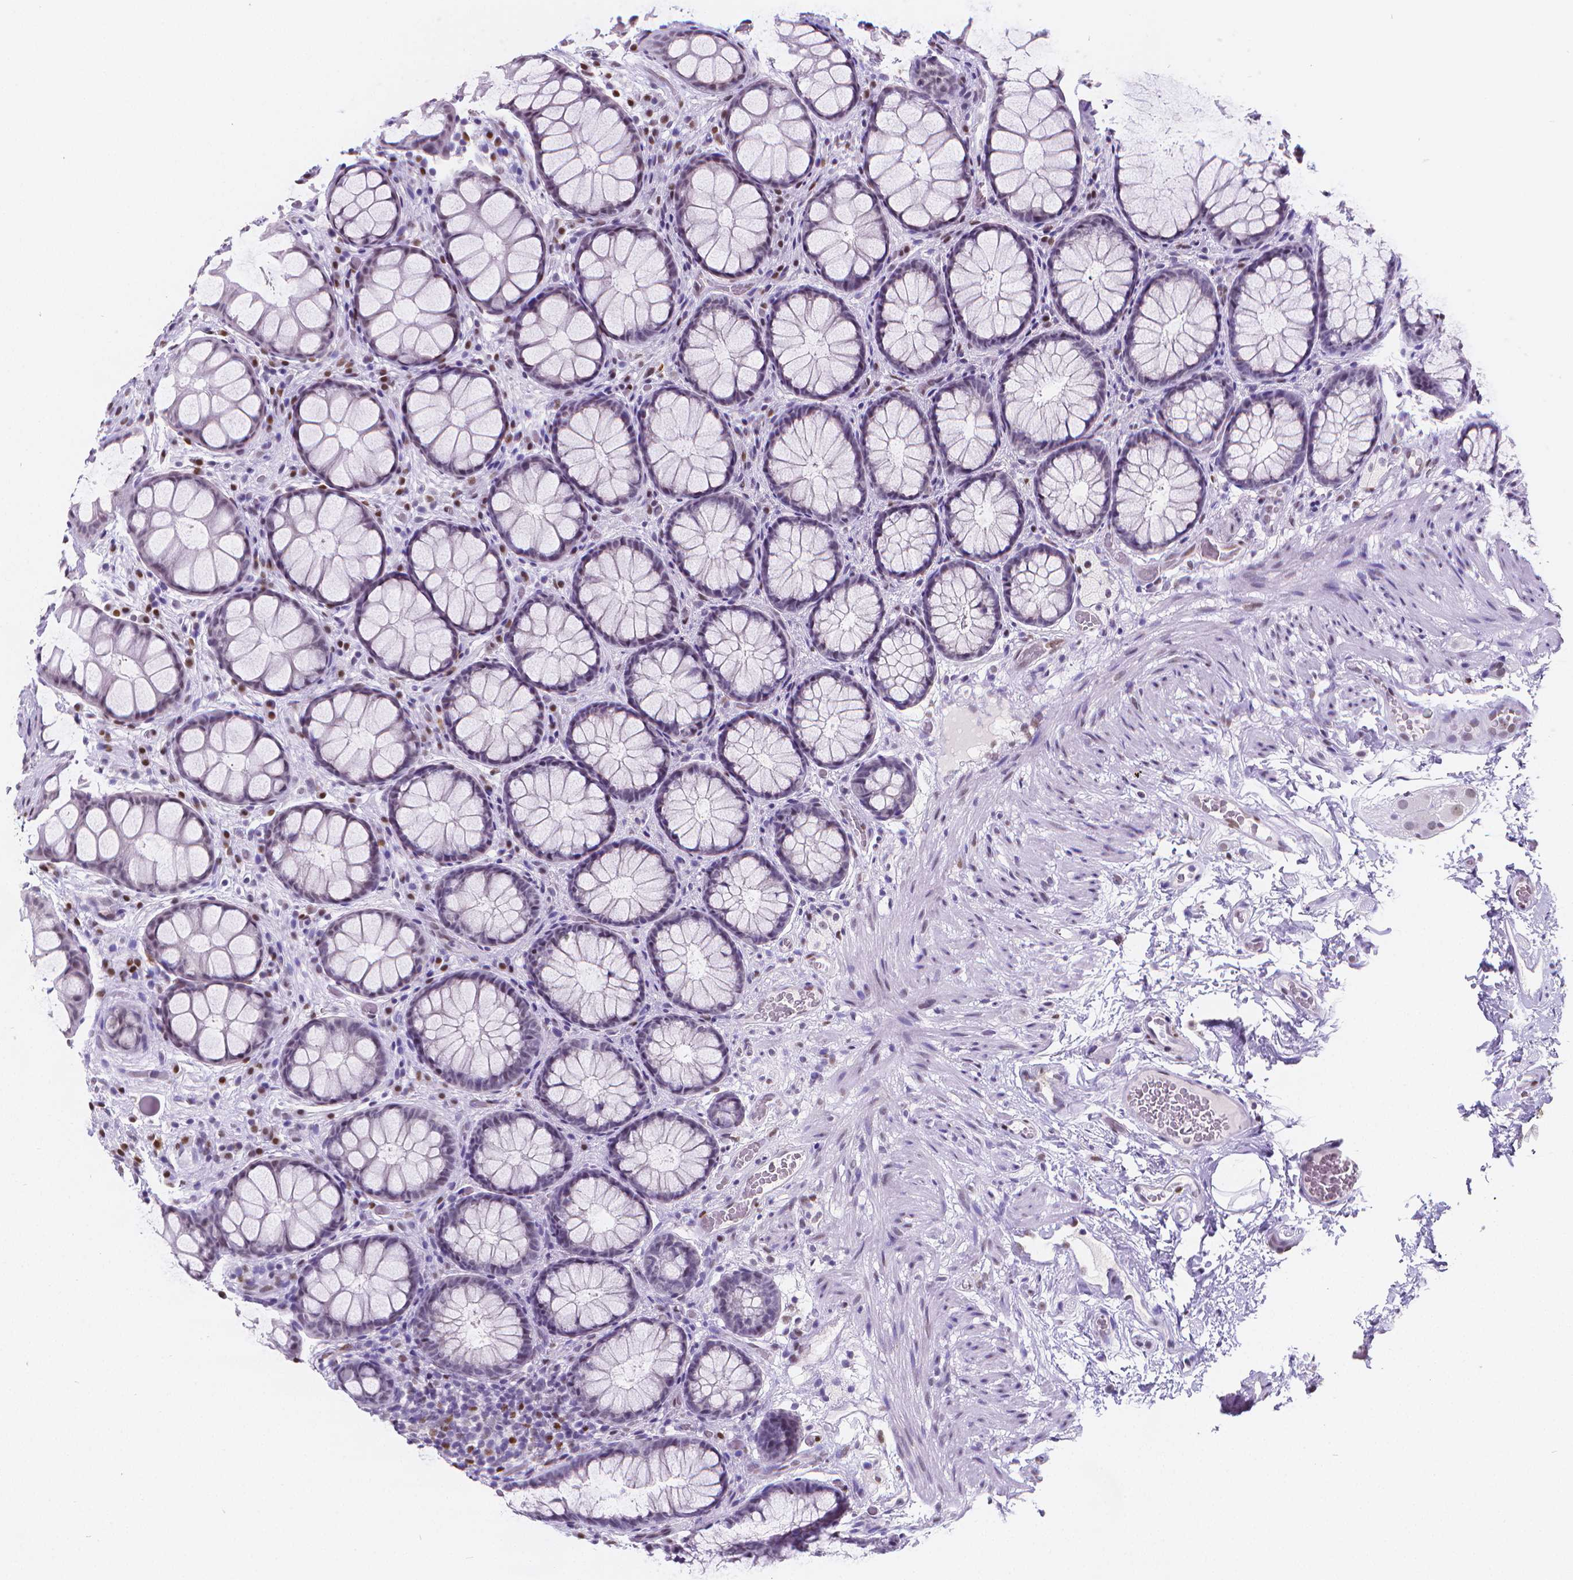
{"staining": {"intensity": "negative", "quantity": "none", "location": "none"}, "tissue": "rectum", "cell_type": "Glandular cells", "image_type": "normal", "snomed": [{"axis": "morphology", "description": "Normal tissue, NOS"}, {"axis": "topography", "description": "Rectum"}], "caption": "There is no significant expression in glandular cells of rectum. Nuclei are stained in blue.", "gene": "MEF2C", "patient": {"sex": "female", "age": 62}}